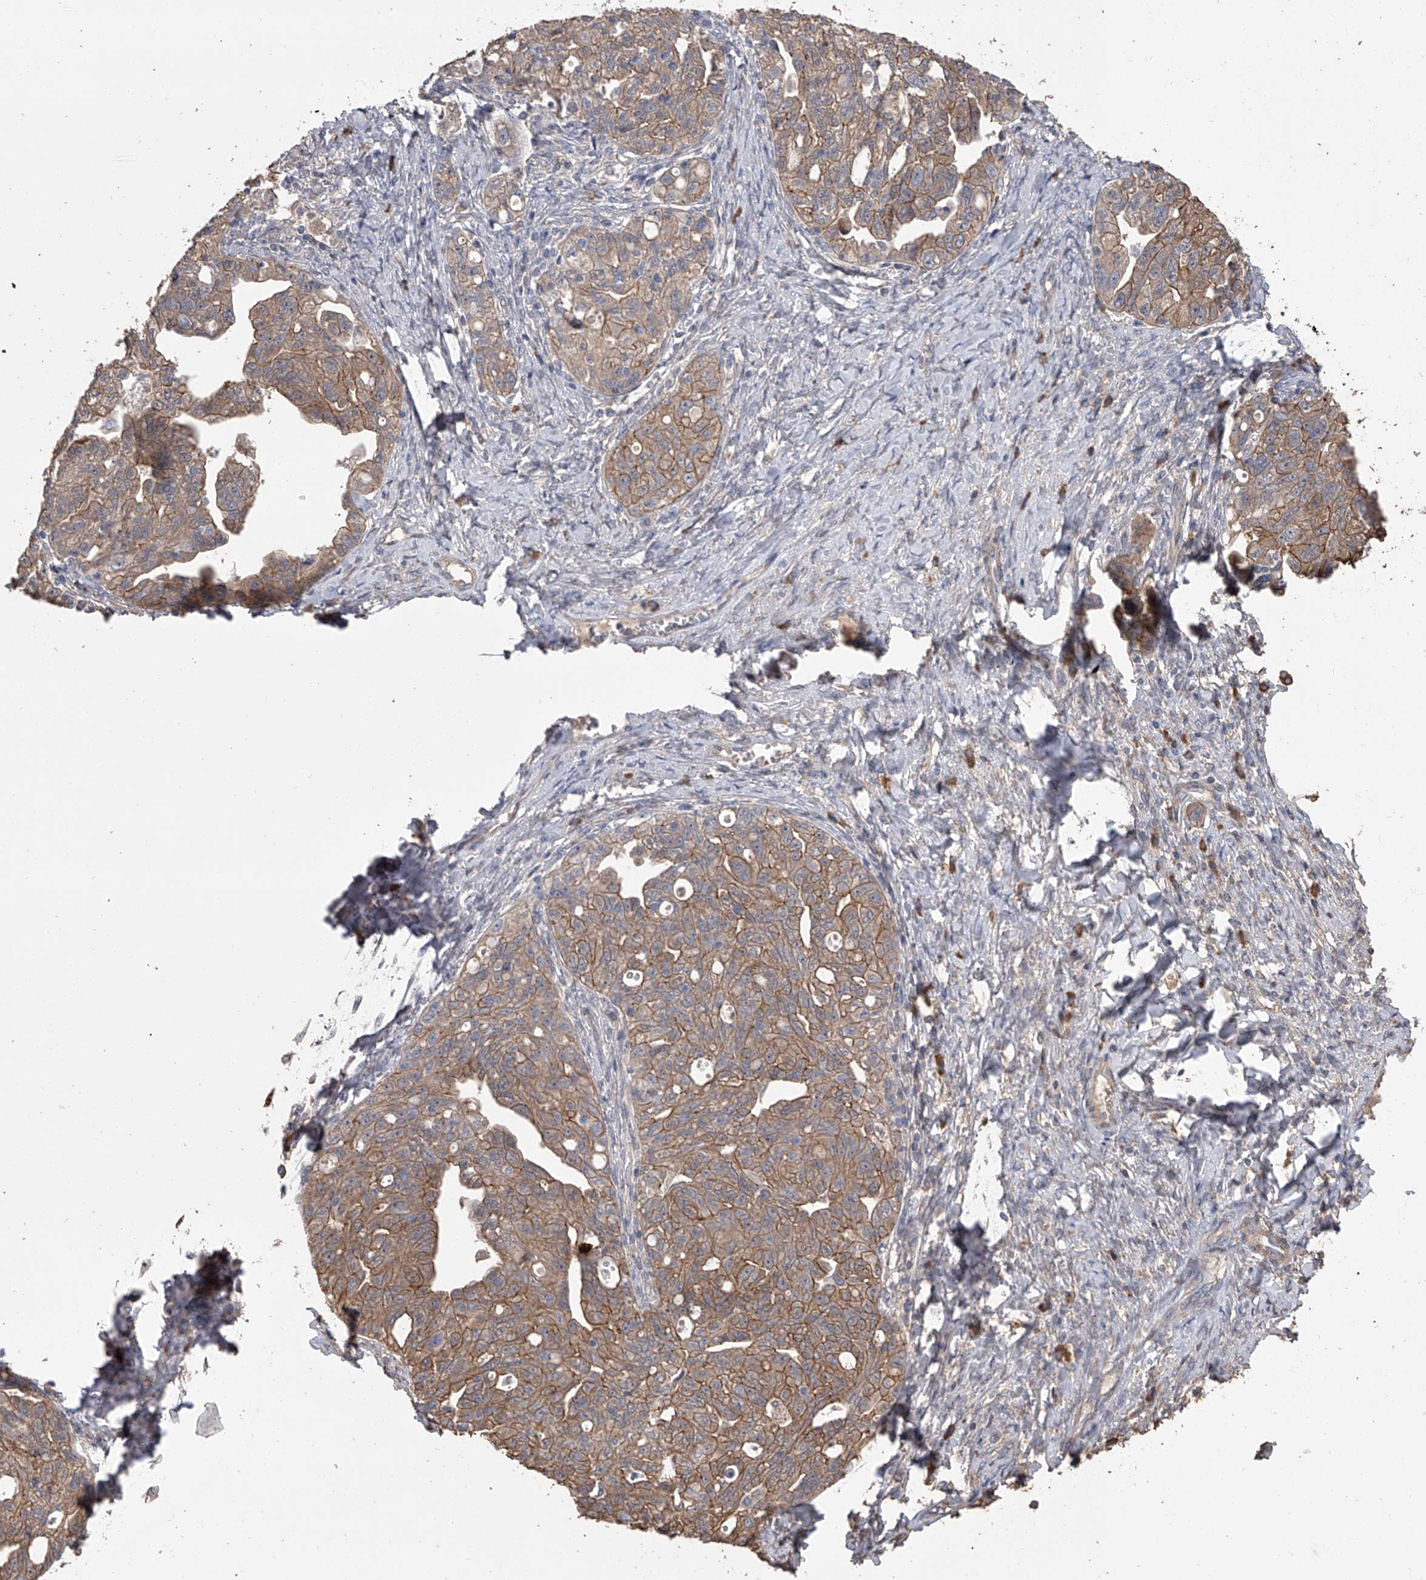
{"staining": {"intensity": "moderate", "quantity": ">75%", "location": "cytoplasmic/membranous"}, "tissue": "ovarian cancer", "cell_type": "Tumor cells", "image_type": "cancer", "snomed": [{"axis": "morphology", "description": "Carcinoma, NOS"}, {"axis": "morphology", "description": "Cystadenocarcinoma, serous, NOS"}, {"axis": "topography", "description": "Ovary"}], "caption": "The immunohistochemical stain shows moderate cytoplasmic/membranous expression in tumor cells of carcinoma (ovarian) tissue.", "gene": "ZNF343", "patient": {"sex": "female", "age": 69}}